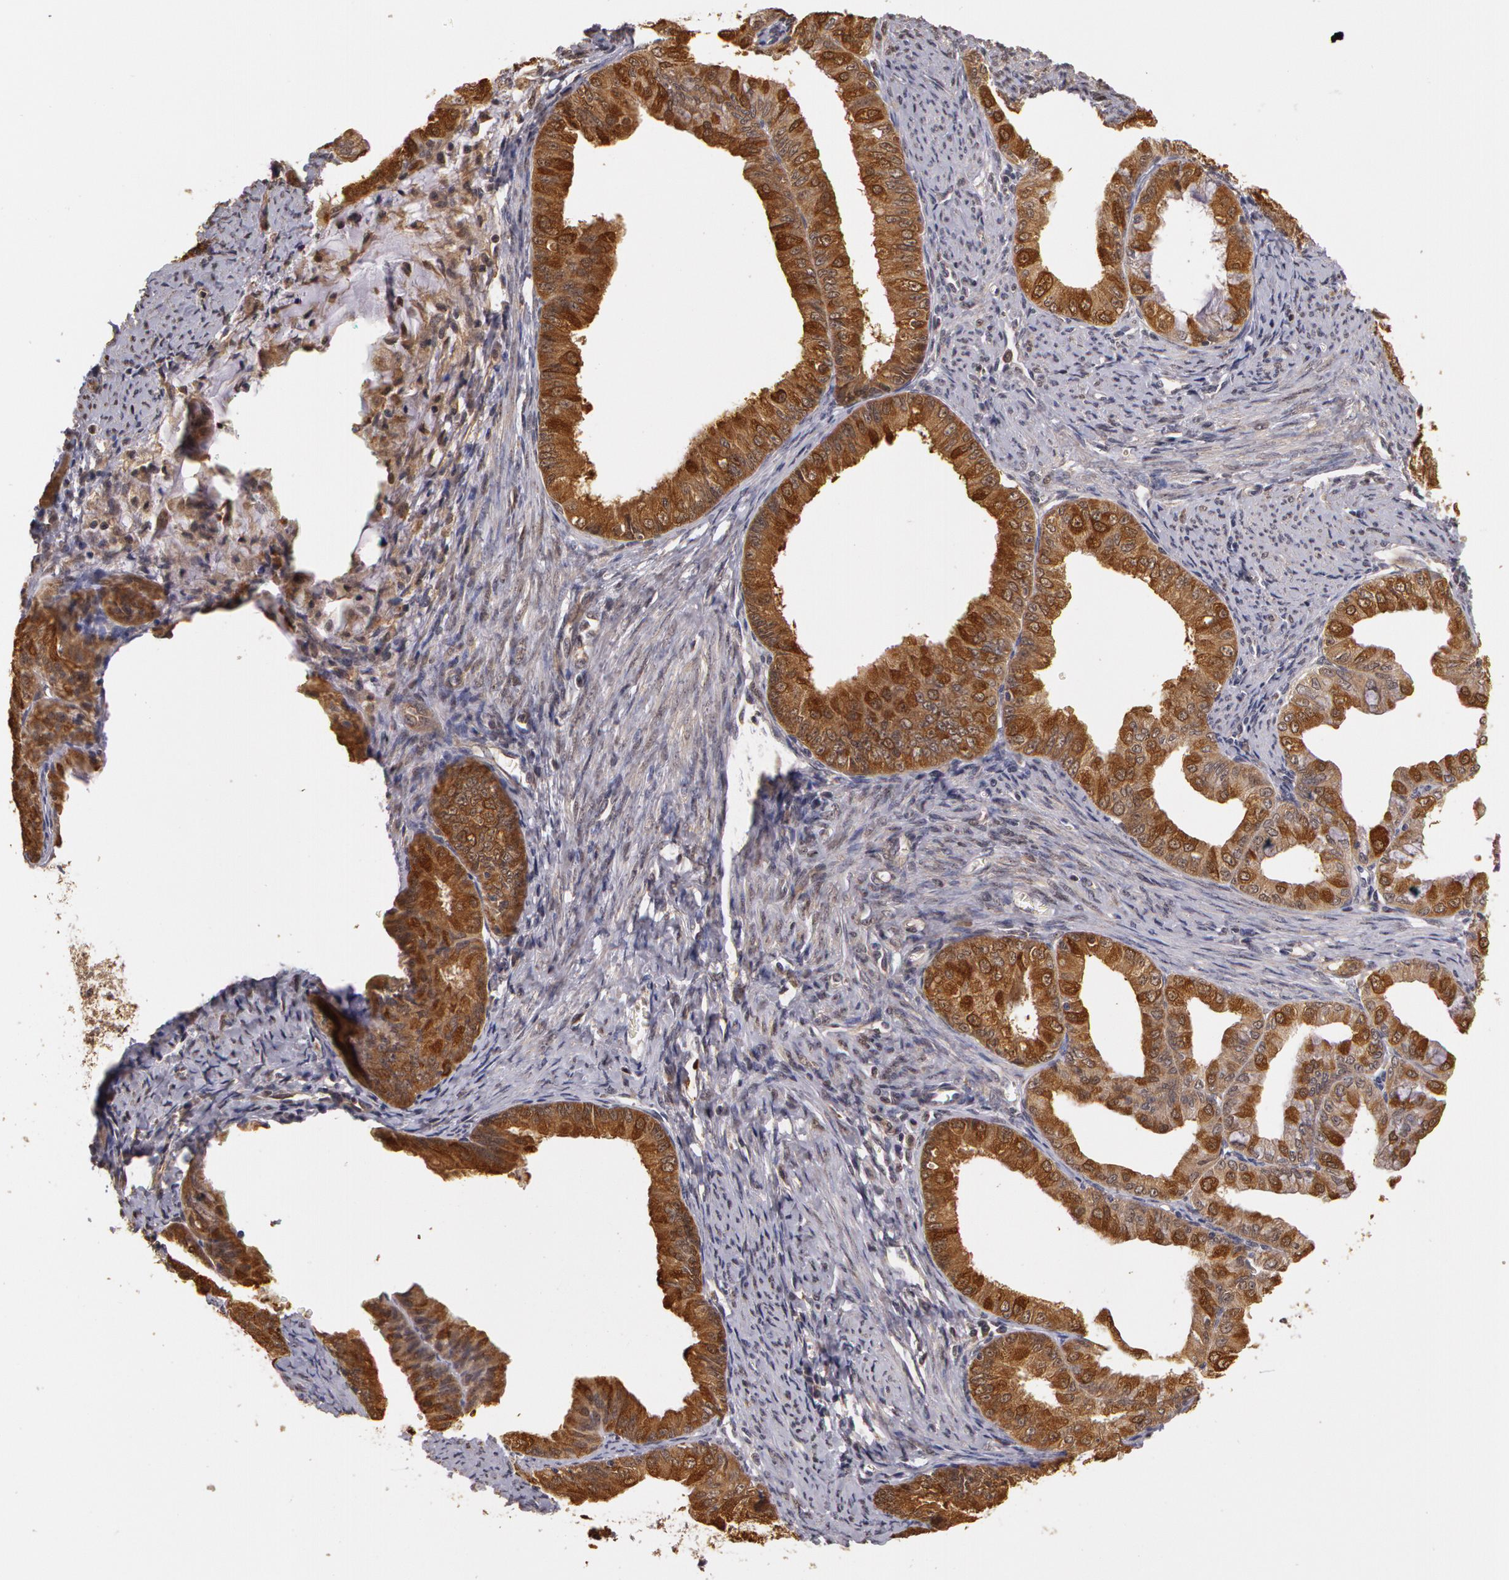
{"staining": {"intensity": "moderate", "quantity": ">75%", "location": "cytoplasmic/membranous"}, "tissue": "endometrial cancer", "cell_type": "Tumor cells", "image_type": "cancer", "snomed": [{"axis": "morphology", "description": "Adenocarcinoma, NOS"}, {"axis": "topography", "description": "Endometrium"}], "caption": "Brown immunohistochemical staining in human endometrial cancer exhibits moderate cytoplasmic/membranous expression in approximately >75% of tumor cells. The staining is performed using DAB brown chromogen to label protein expression. The nuclei are counter-stained blue using hematoxylin.", "gene": "AHSA1", "patient": {"sex": "female", "age": 76}}